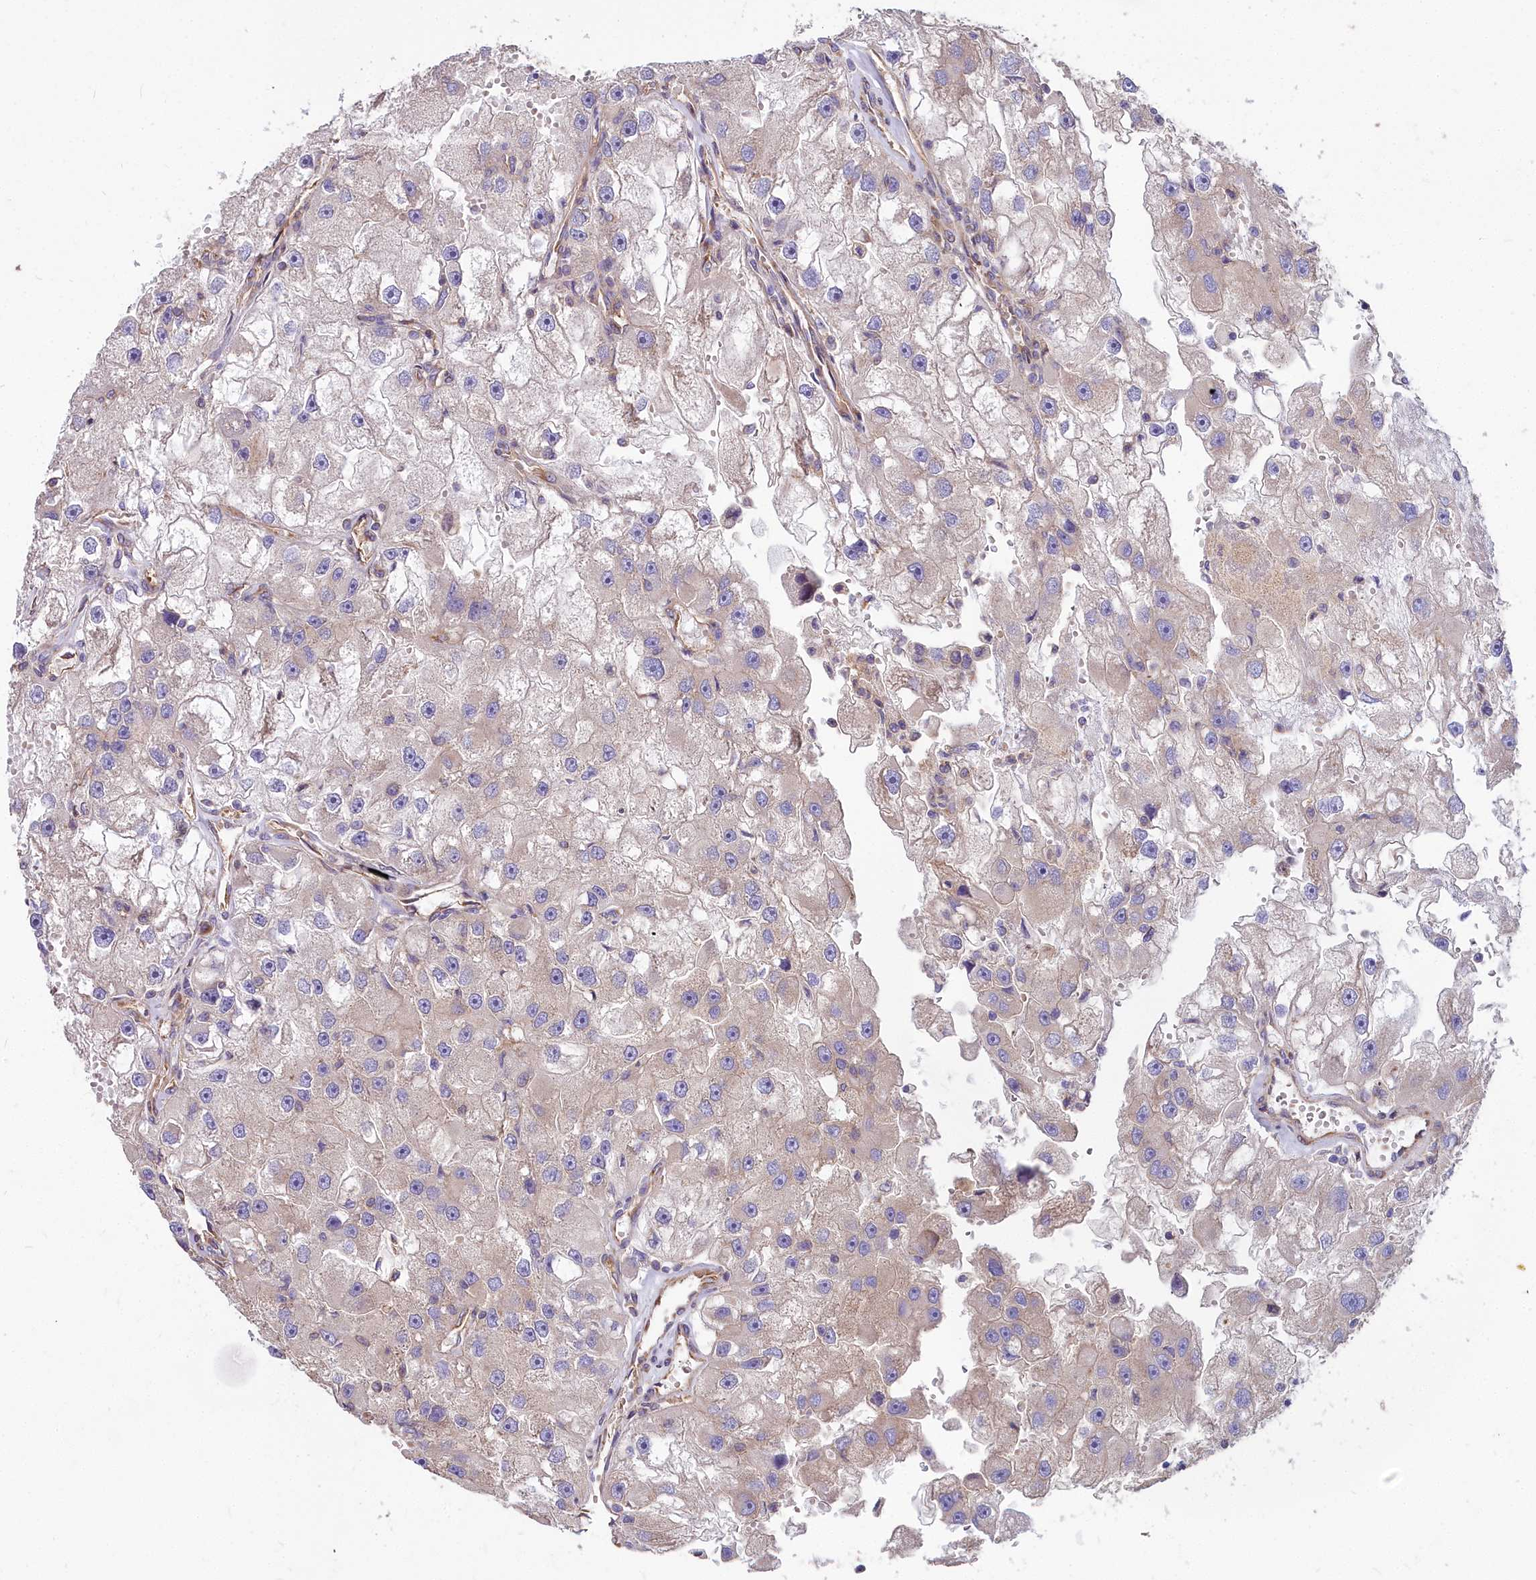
{"staining": {"intensity": "negative", "quantity": "none", "location": "none"}, "tissue": "renal cancer", "cell_type": "Tumor cells", "image_type": "cancer", "snomed": [{"axis": "morphology", "description": "Adenocarcinoma, NOS"}, {"axis": "topography", "description": "Kidney"}], "caption": "Tumor cells show no significant positivity in adenocarcinoma (renal).", "gene": "DCTN3", "patient": {"sex": "male", "age": 63}}